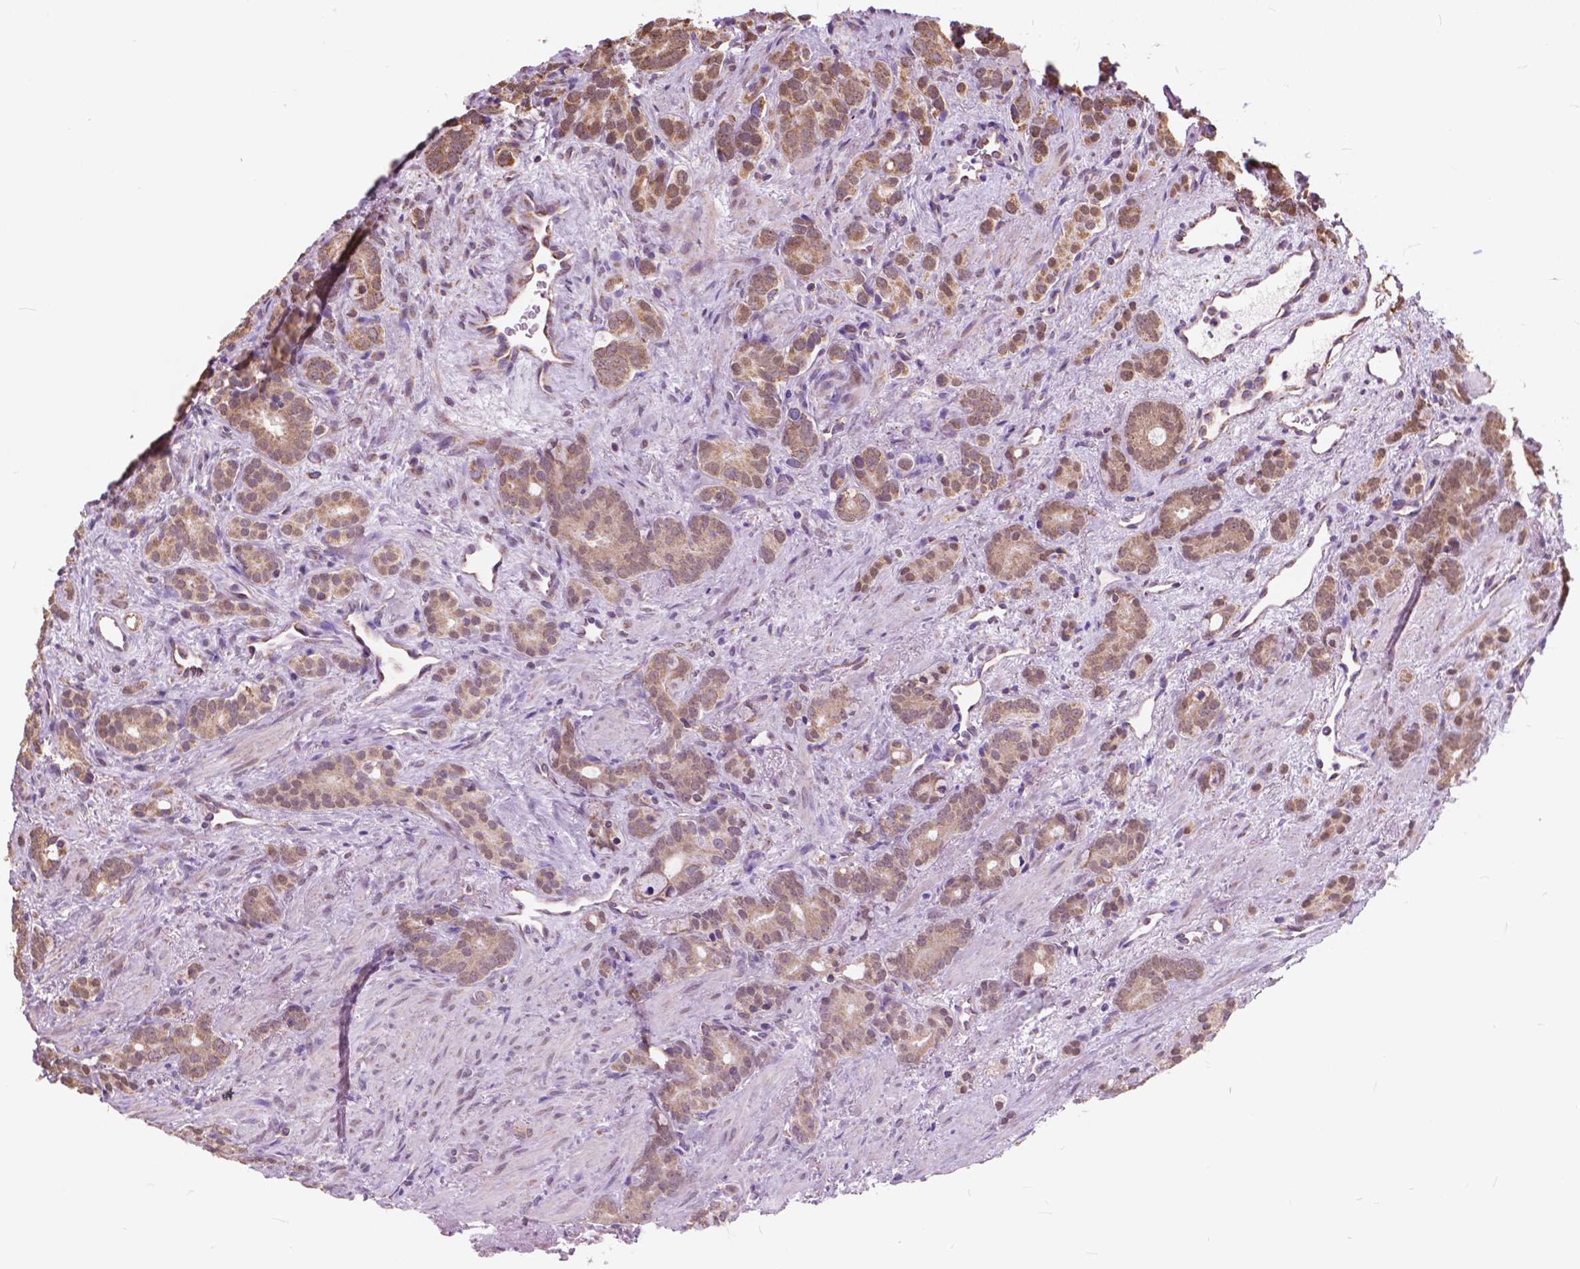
{"staining": {"intensity": "moderate", "quantity": ">75%", "location": "cytoplasmic/membranous,nuclear"}, "tissue": "prostate cancer", "cell_type": "Tumor cells", "image_type": "cancer", "snomed": [{"axis": "morphology", "description": "Adenocarcinoma, High grade"}, {"axis": "topography", "description": "Prostate"}], "caption": "High-power microscopy captured an IHC histopathology image of prostate high-grade adenocarcinoma, revealing moderate cytoplasmic/membranous and nuclear expression in about >75% of tumor cells. (DAB (3,3'-diaminobenzidine) IHC with brightfield microscopy, high magnification).", "gene": "SCOC", "patient": {"sex": "male", "age": 84}}